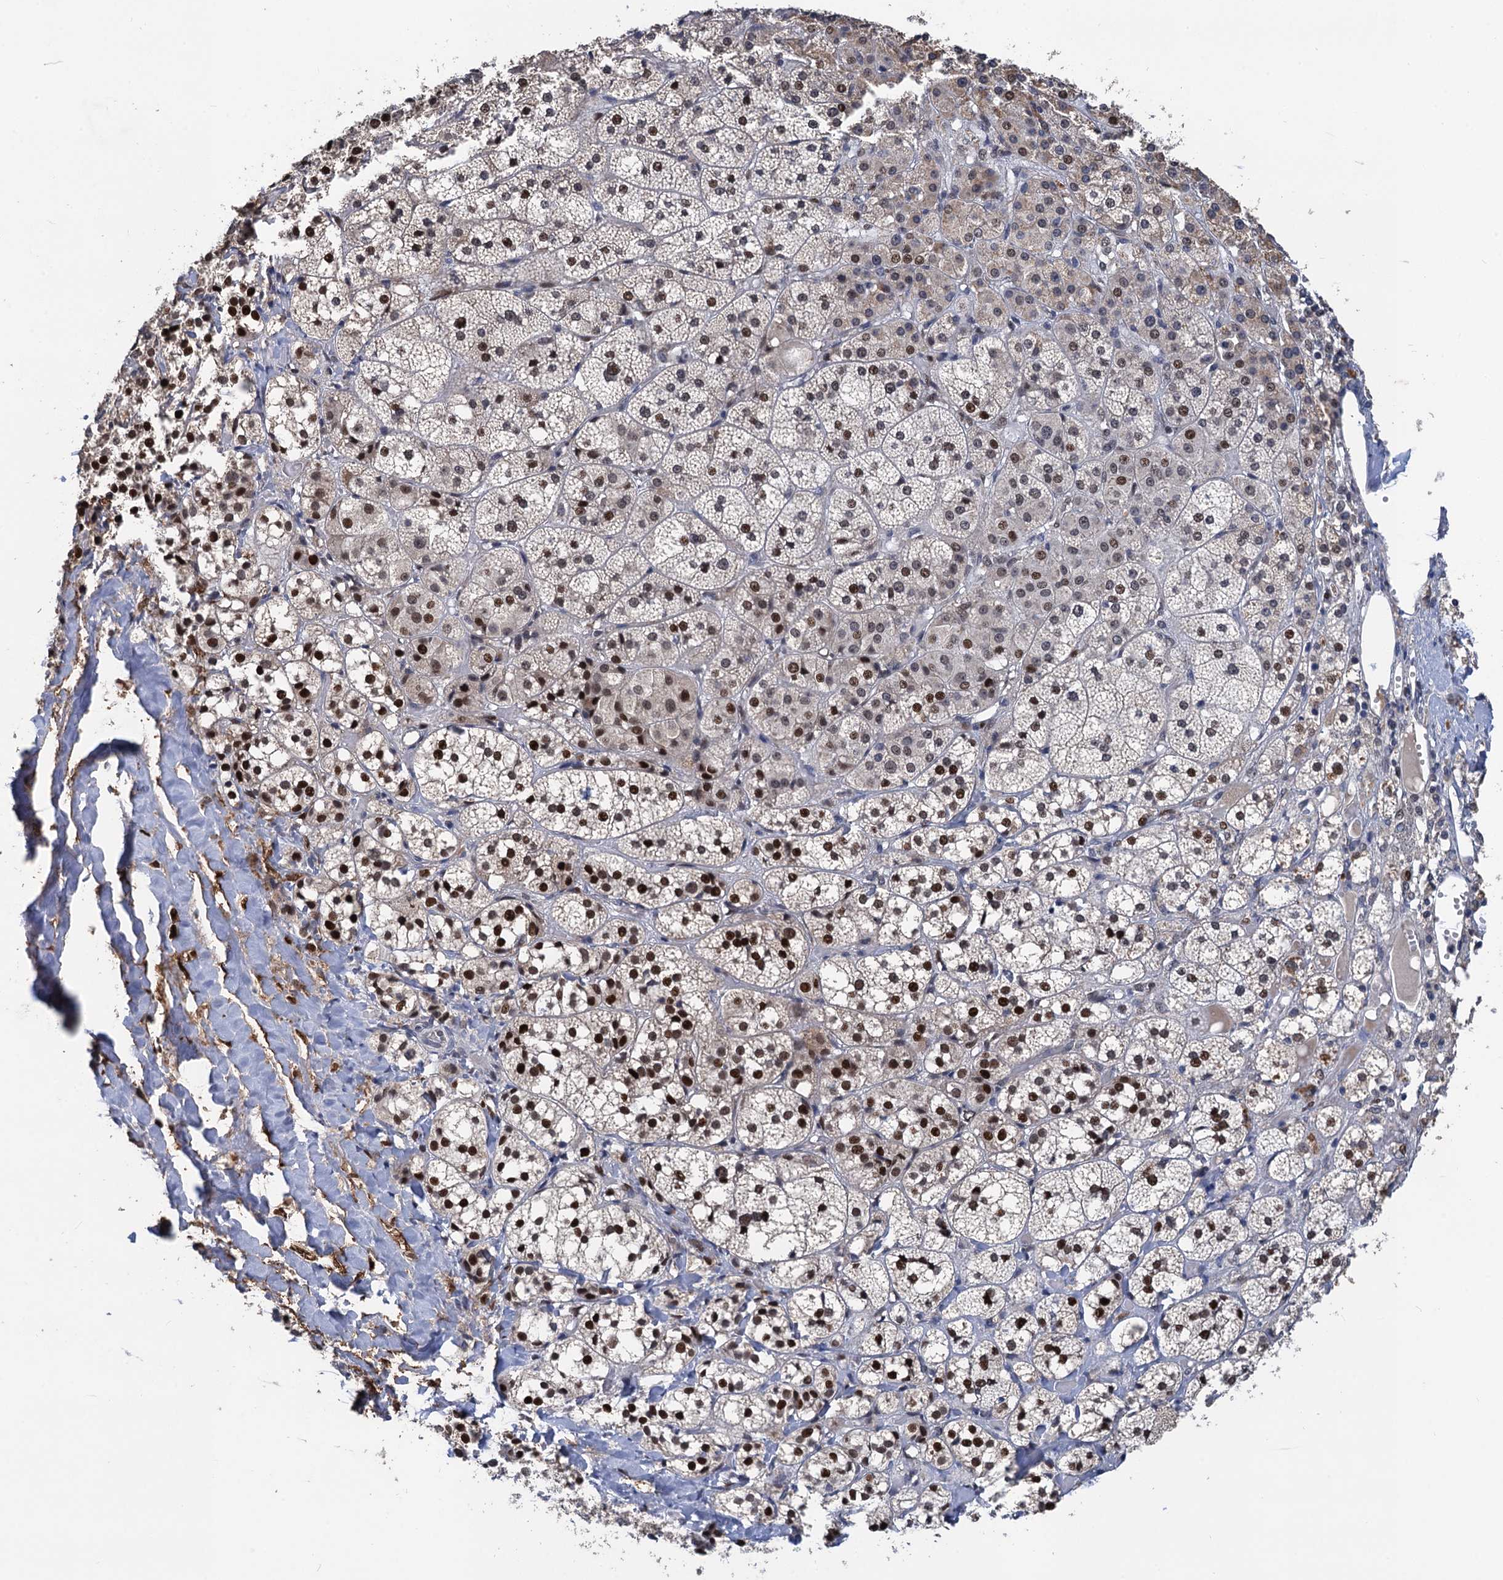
{"staining": {"intensity": "strong", "quantity": "25%-75%", "location": "nuclear"}, "tissue": "adrenal gland", "cell_type": "Glandular cells", "image_type": "normal", "snomed": [{"axis": "morphology", "description": "Normal tissue, NOS"}, {"axis": "topography", "description": "Adrenal gland"}], "caption": "About 25%-75% of glandular cells in unremarkable adrenal gland show strong nuclear protein positivity as visualized by brown immunohistochemical staining.", "gene": "TSEN34", "patient": {"sex": "female", "age": 61}}